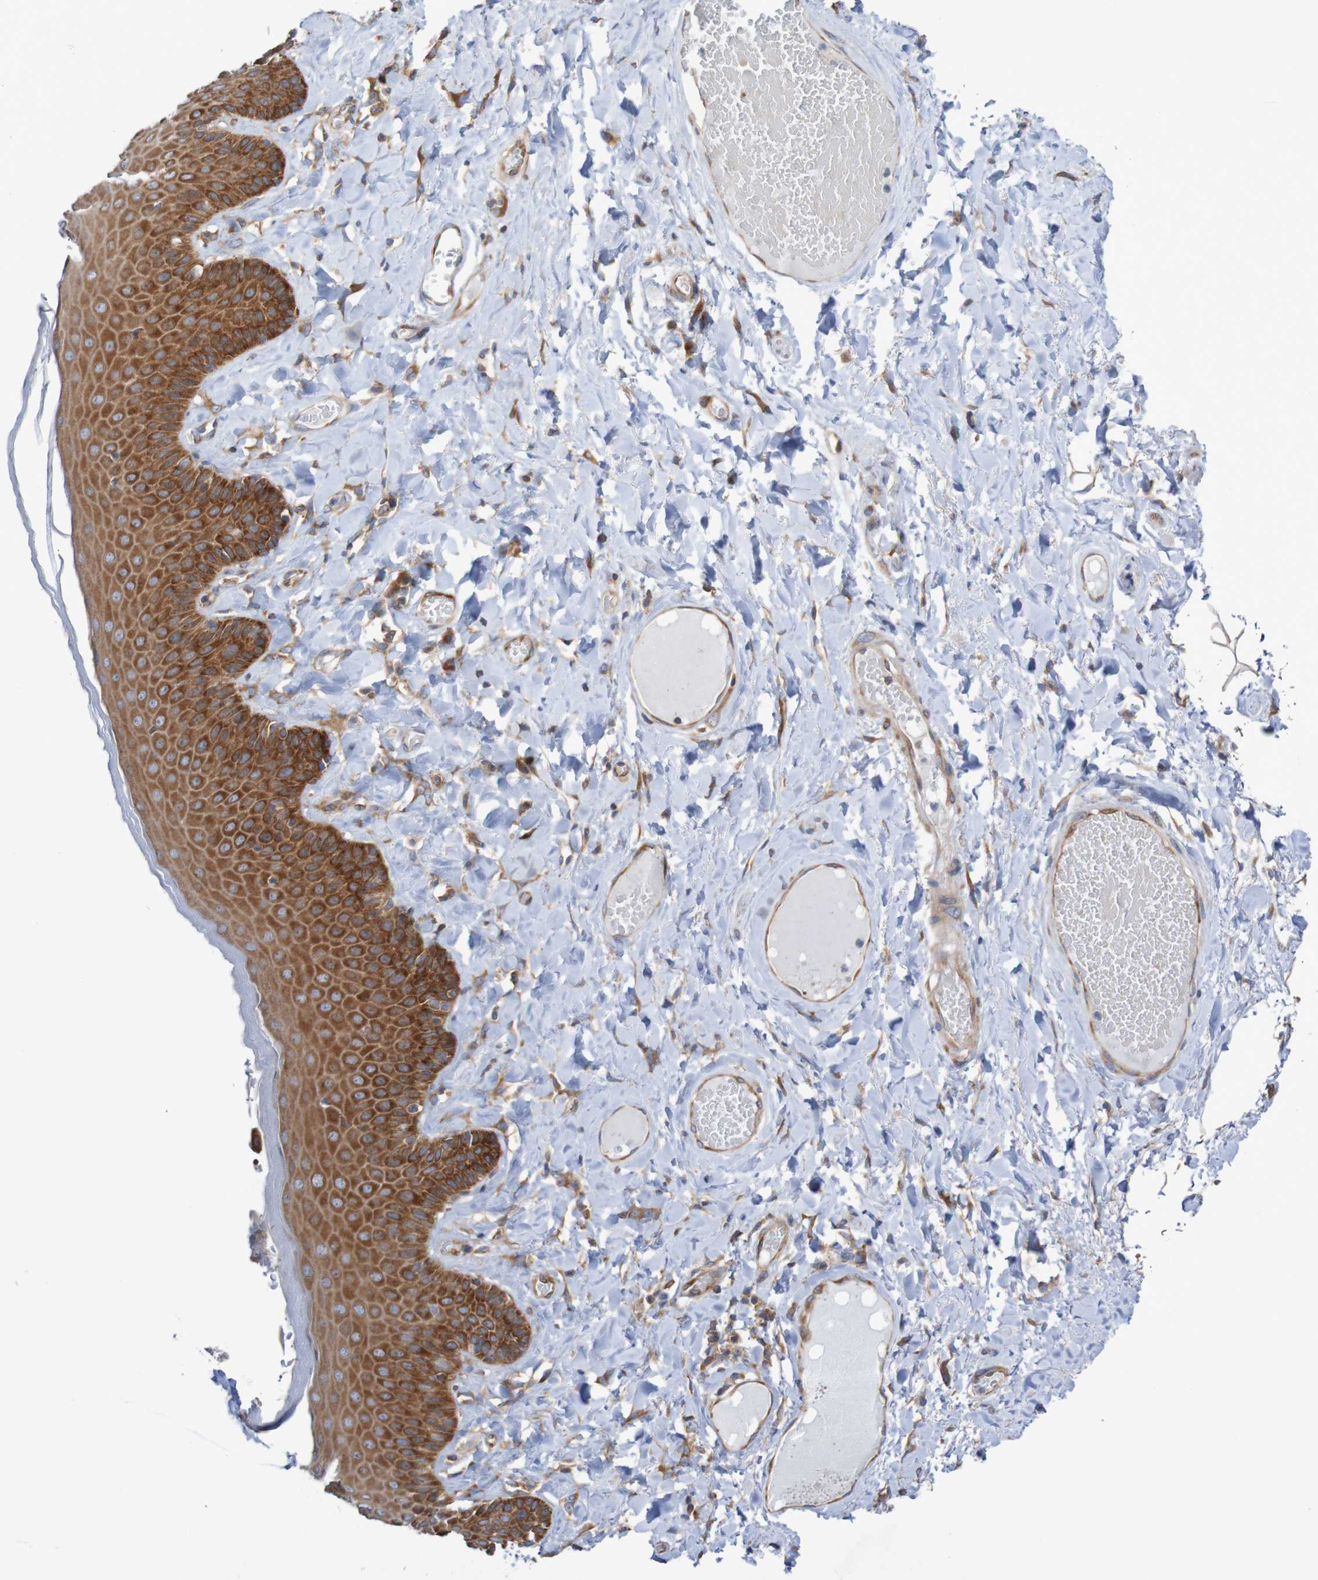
{"staining": {"intensity": "strong", "quantity": ">75%", "location": "cytoplasmic/membranous"}, "tissue": "skin", "cell_type": "Epidermal cells", "image_type": "normal", "snomed": [{"axis": "morphology", "description": "Normal tissue, NOS"}, {"axis": "topography", "description": "Anal"}], "caption": "Unremarkable skin exhibits strong cytoplasmic/membranous expression in about >75% of epidermal cells, visualized by immunohistochemistry. (IHC, brightfield microscopy, high magnification).", "gene": "LRRC47", "patient": {"sex": "male", "age": 69}}